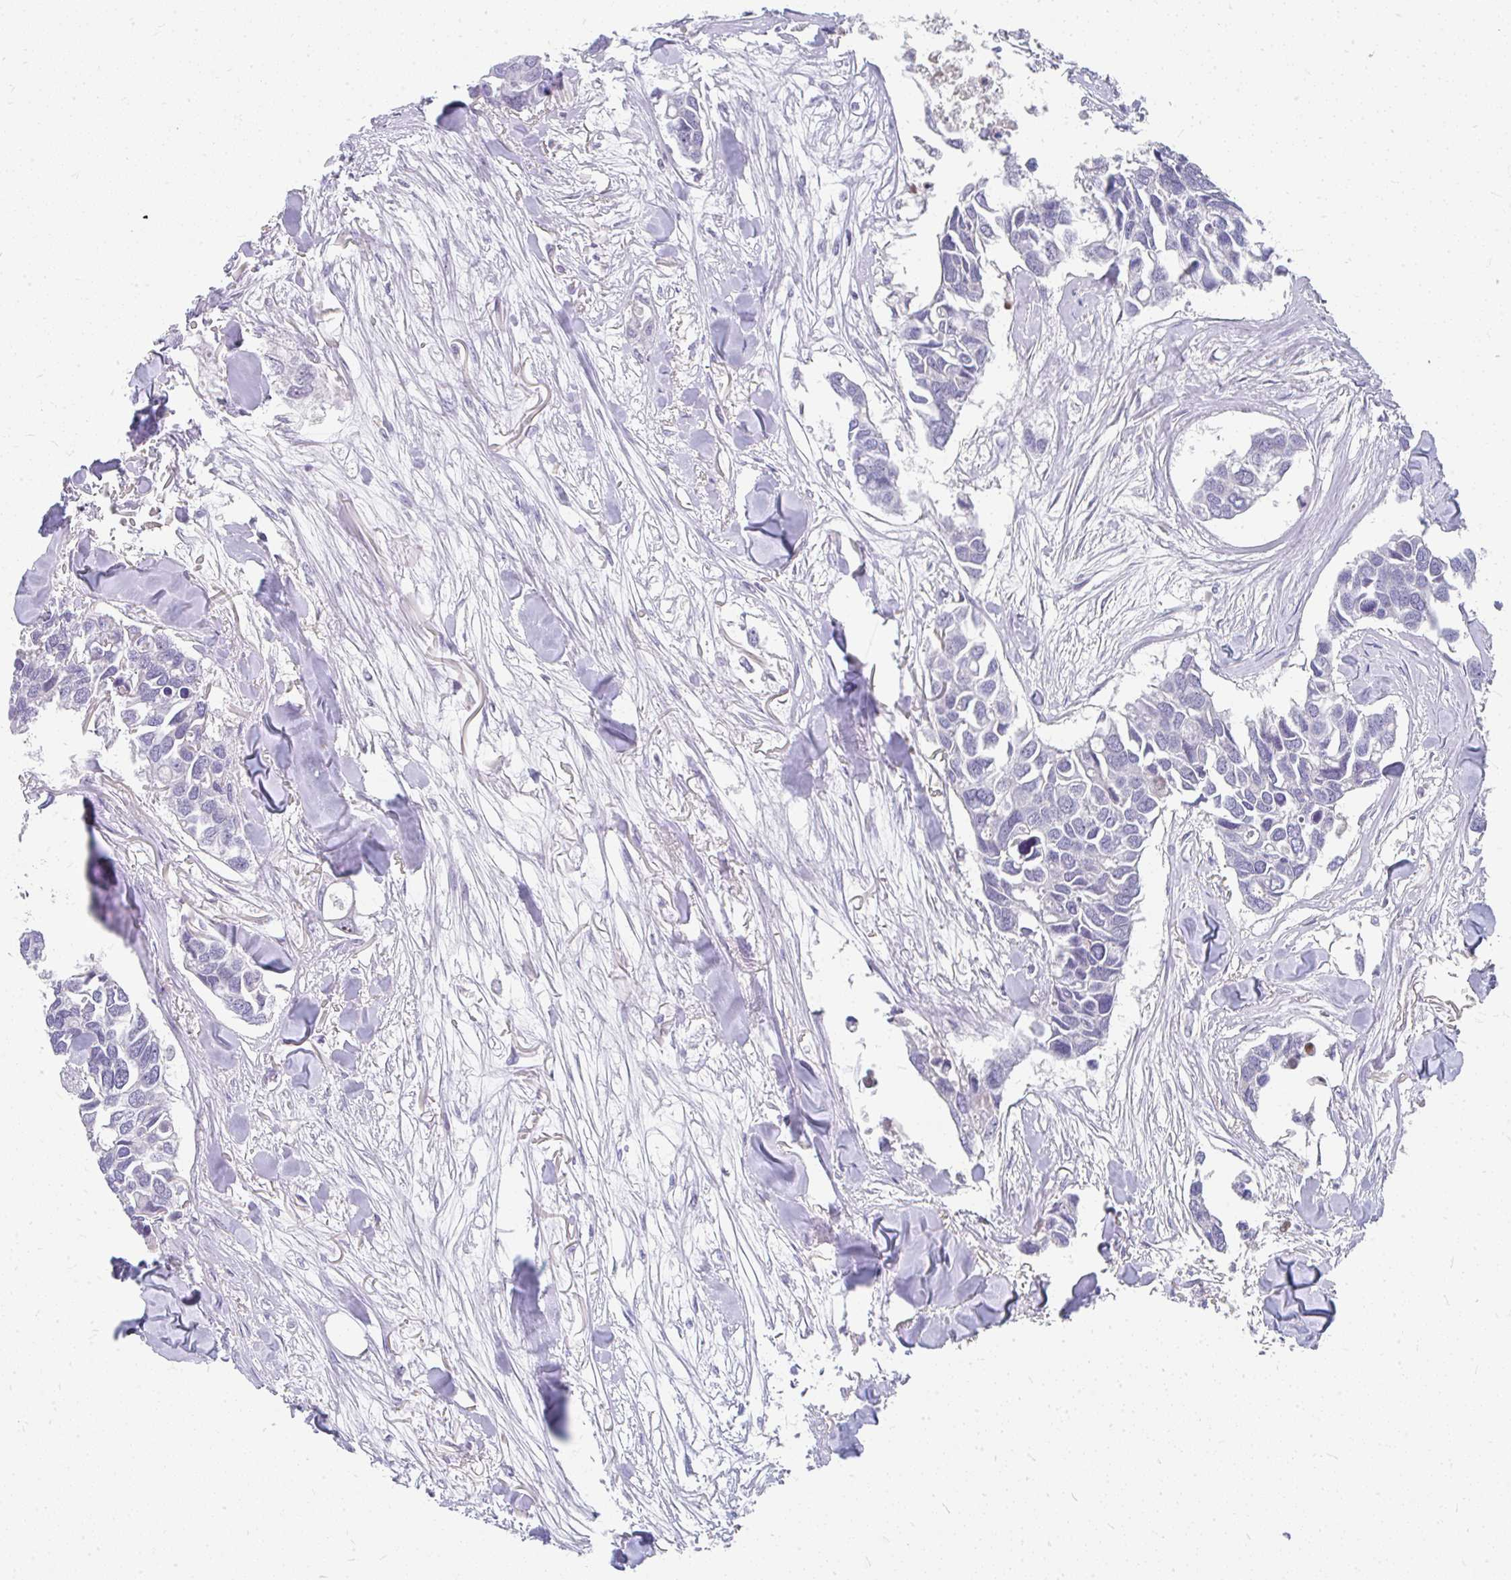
{"staining": {"intensity": "negative", "quantity": "none", "location": "none"}, "tissue": "breast cancer", "cell_type": "Tumor cells", "image_type": "cancer", "snomed": [{"axis": "morphology", "description": "Duct carcinoma"}, {"axis": "topography", "description": "Breast"}], "caption": "Human breast cancer (invasive ductal carcinoma) stained for a protein using immunohistochemistry reveals no staining in tumor cells.", "gene": "GTF2H1", "patient": {"sex": "female", "age": 83}}